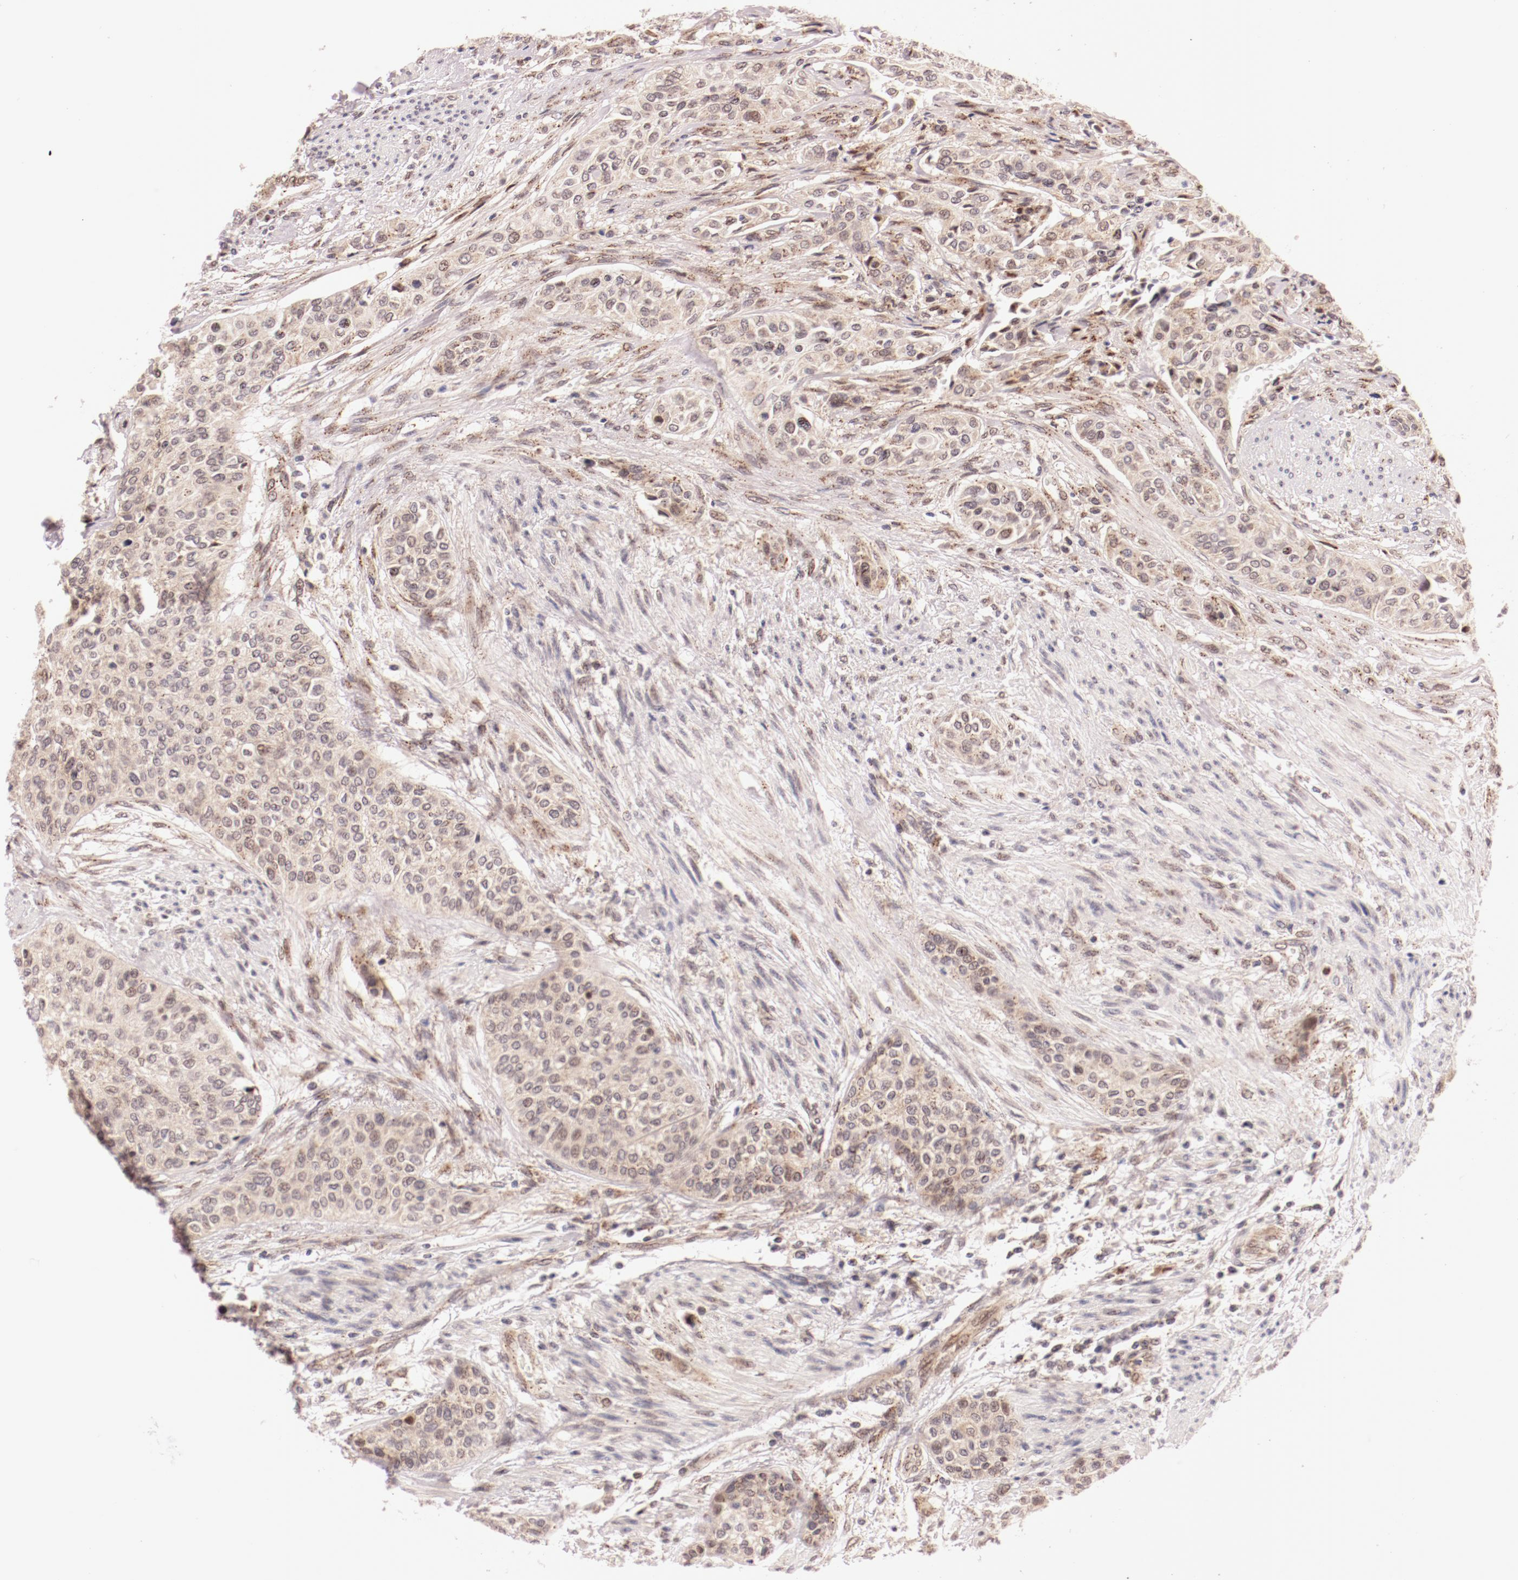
{"staining": {"intensity": "weak", "quantity": "<25%", "location": "nuclear"}, "tissue": "urothelial cancer", "cell_type": "Tumor cells", "image_type": "cancer", "snomed": [{"axis": "morphology", "description": "Urothelial carcinoma, High grade"}, {"axis": "topography", "description": "Urinary bladder"}], "caption": "Micrograph shows no protein expression in tumor cells of urothelial cancer tissue.", "gene": "RPL12", "patient": {"sex": "male", "age": 74}}